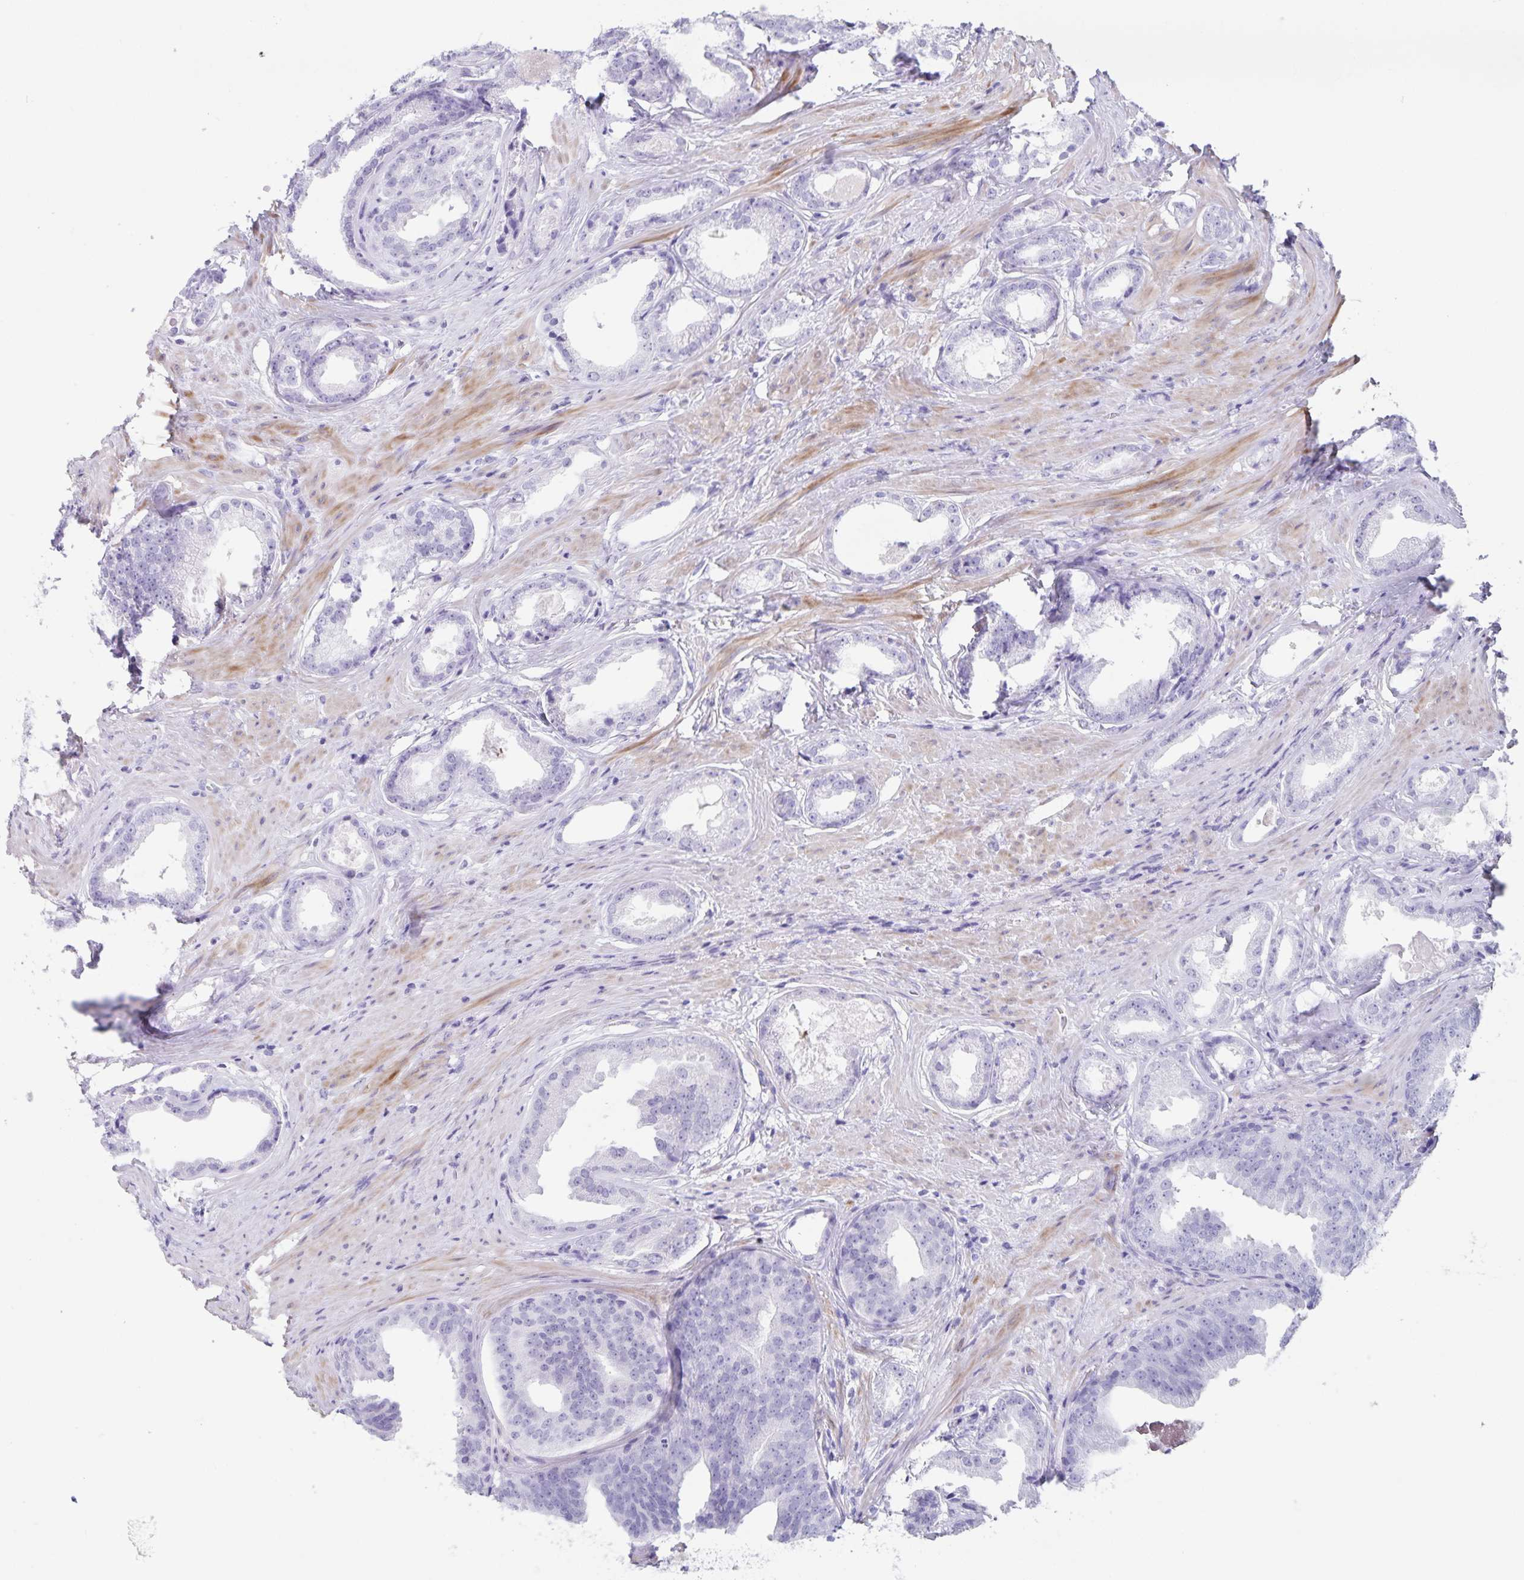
{"staining": {"intensity": "negative", "quantity": "none", "location": "none"}, "tissue": "prostate cancer", "cell_type": "Tumor cells", "image_type": "cancer", "snomed": [{"axis": "morphology", "description": "Adenocarcinoma, Low grade"}, {"axis": "topography", "description": "Prostate"}], "caption": "Tumor cells show no significant positivity in prostate cancer. The staining is performed using DAB brown chromogen with nuclei counter-stained in using hematoxylin.", "gene": "C11orf42", "patient": {"sex": "male", "age": 65}}